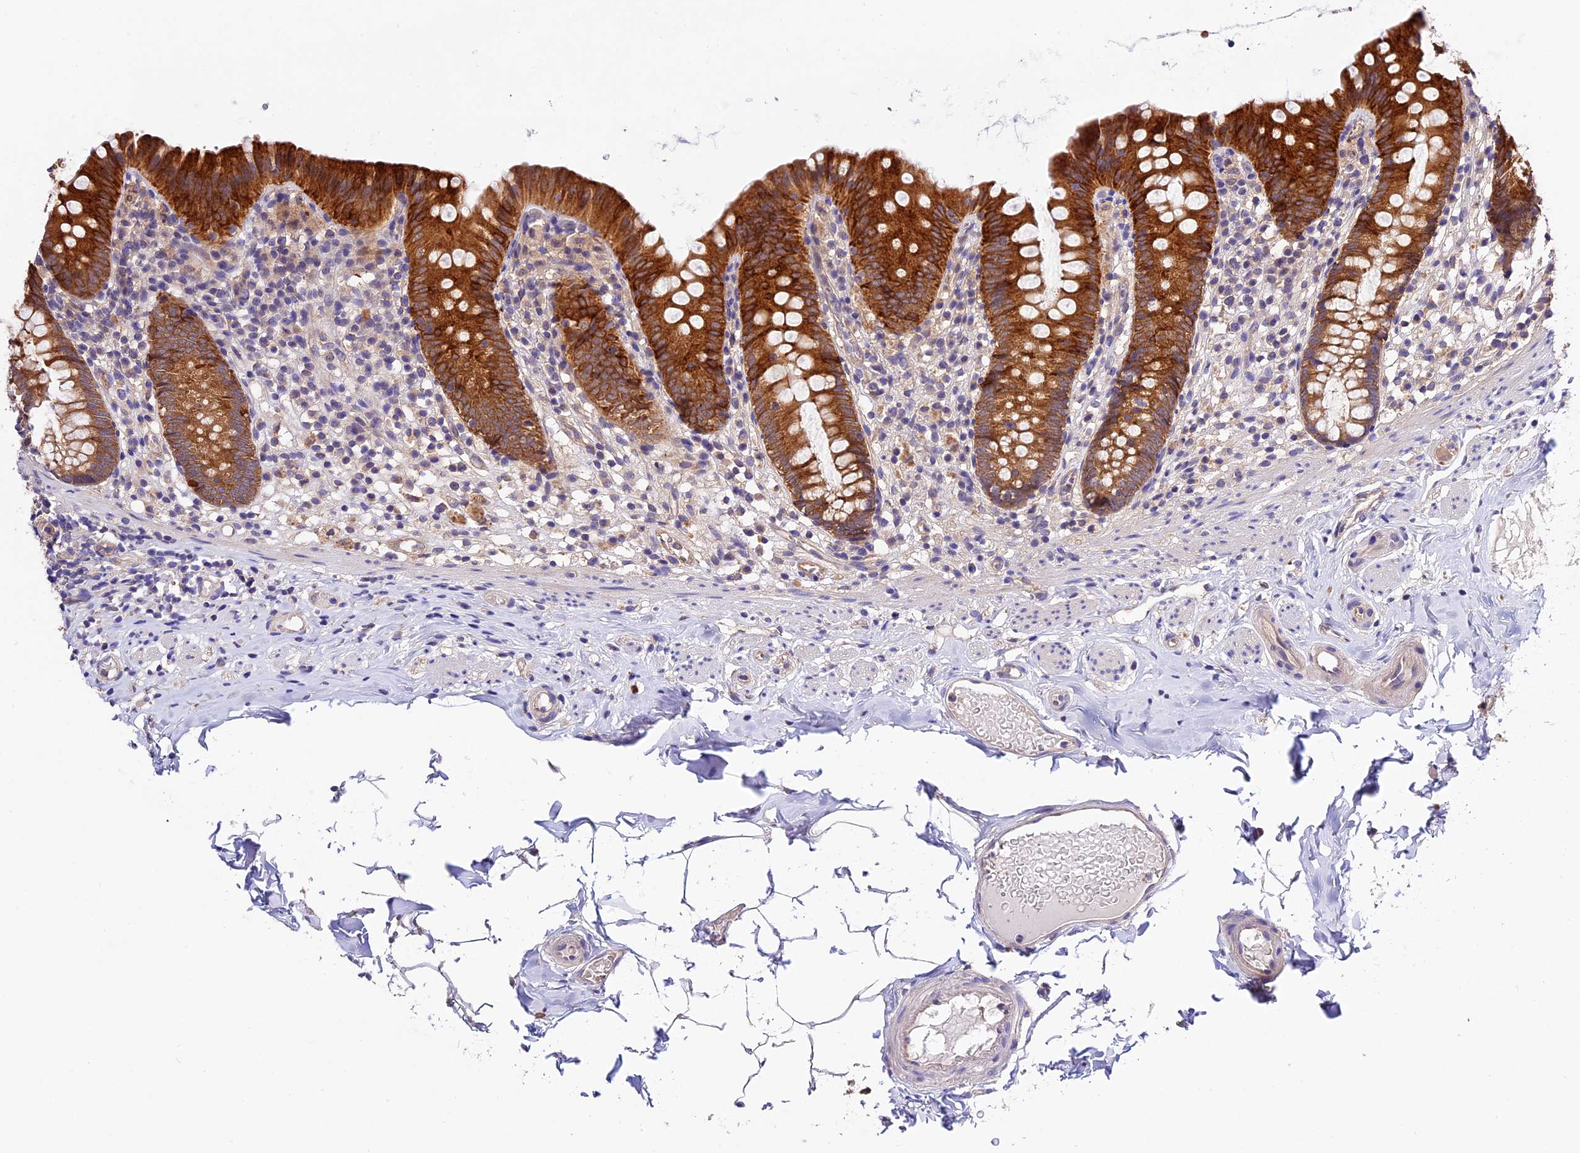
{"staining": {"intensity": "strong", "quantity": ">75%", "location": "cytoplasmic/membranous"}, "tissue": "appendix", "cell_type": "Glandular cells", "image_type": "normal", "snomed": [{"axis": "morphology", "description": "Normal tissue, NOS"}, {"axis": "topography", "description": "Appendix"}], "caption": "An image showing strong cytoplasmic/membranous expression in approximately >75% of glandular cells in normal appendix, as visualized by brown immunohistochemical staining.", "gene": "CES3", "patient": {"sex": "male", "age": 55}}